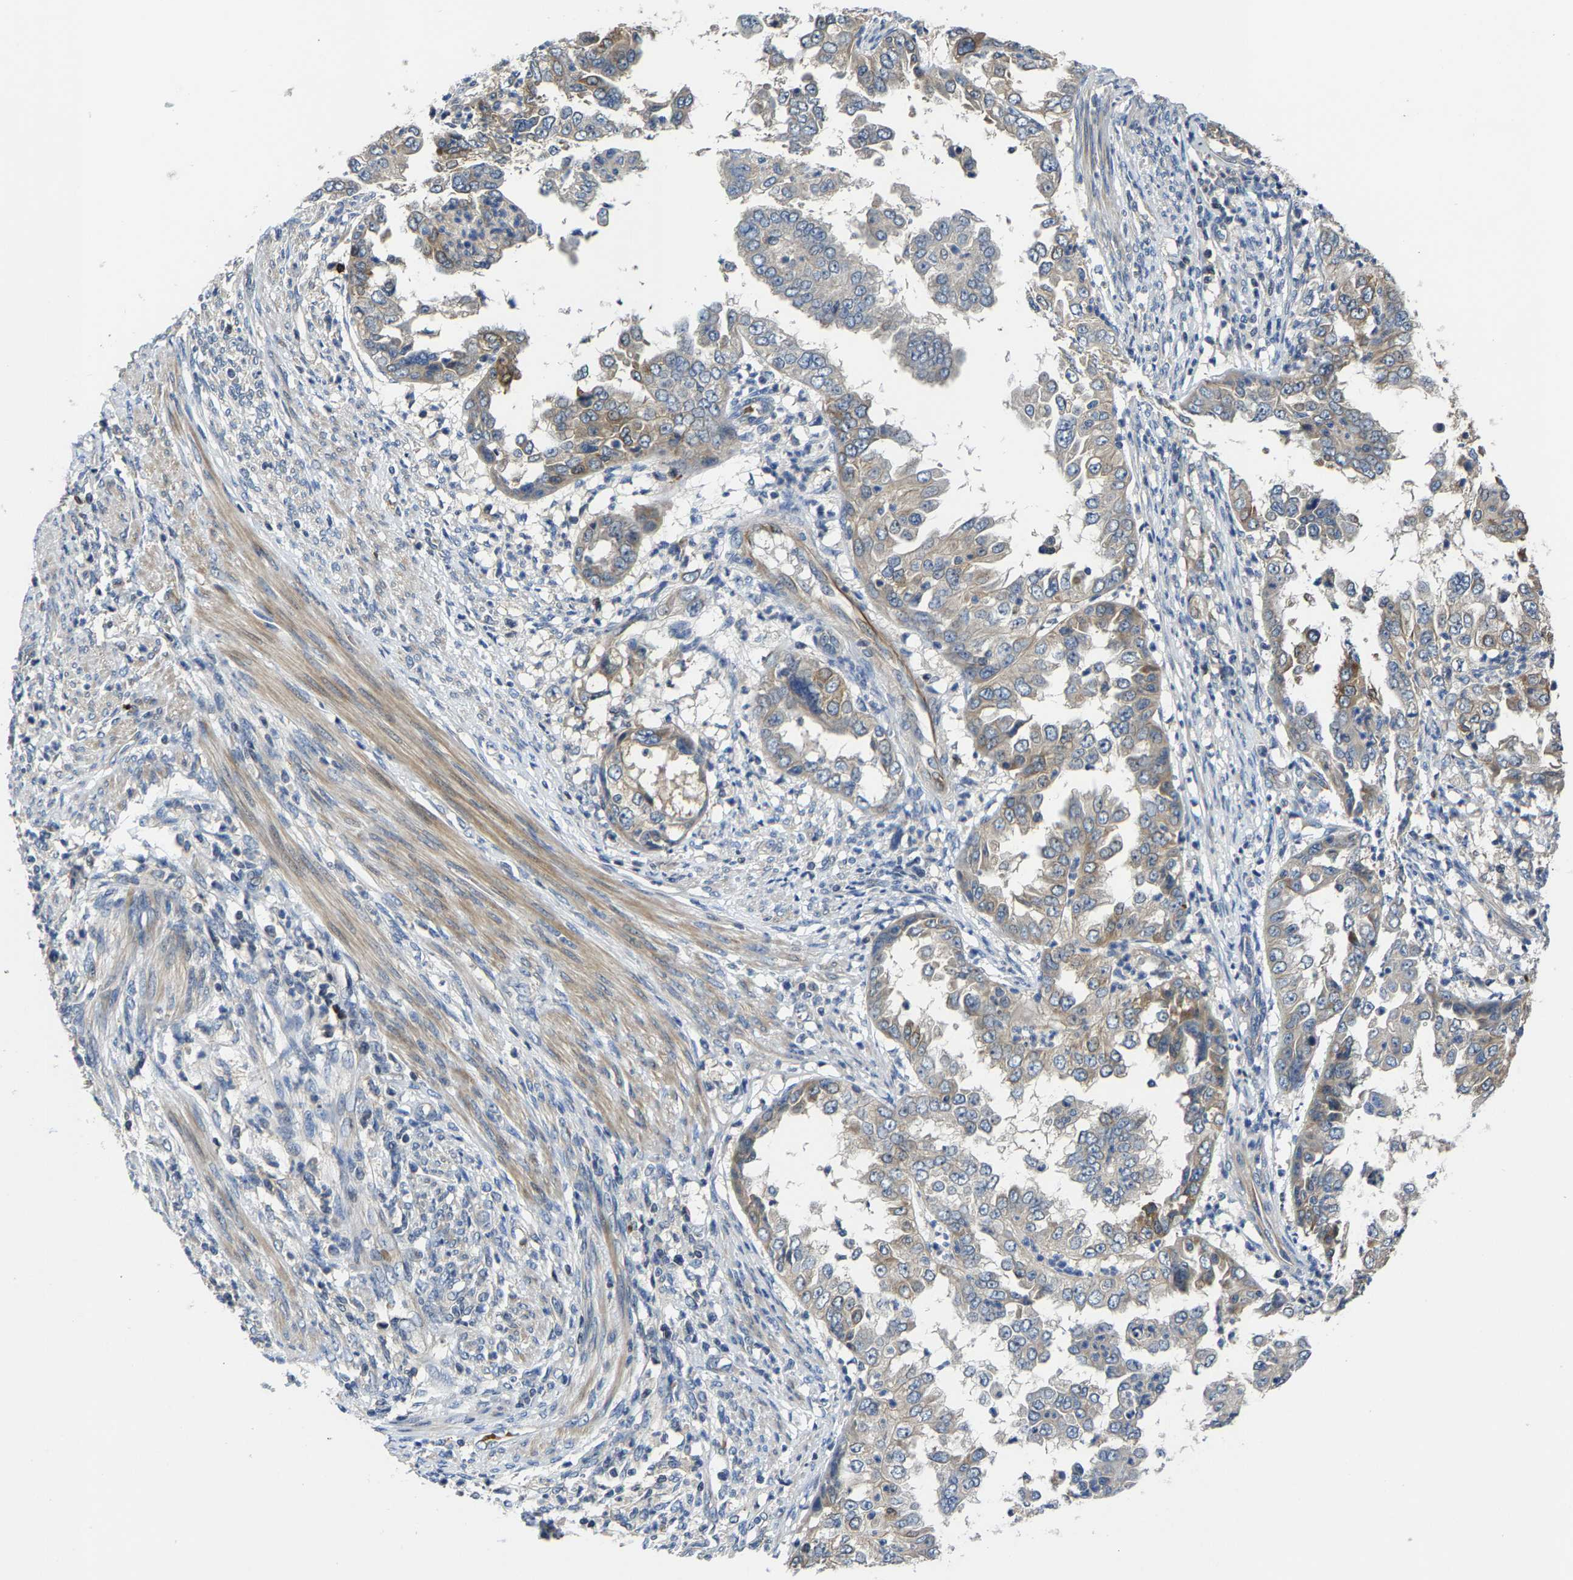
{"staining": {"intensity": "weak", "quantity": "25%-75%", "location": "cytoplasmic/membranous"}, "tissue": "endometrial cancer", "cell_type": "Tumor cells", "image_type": "cancer", "snomed": [{"axis": "morphology", "description": "Adenocarcinoma, NOS"}, {"axis": "topography", "description": "Endometrium"}], "caption": "Immunohistochemical staining of human adenocarcinoma (endometrial) shows low levels of weak cytoplasmic/membranous positivity in approximately 25%-75% of tumor cells. (DAB (3,3'-diaminobenzidine) = brown stain, brightfield microscopy at high magnification).", "gene": "AGBL3", "patient": {"sex": "female", "age": 85}}